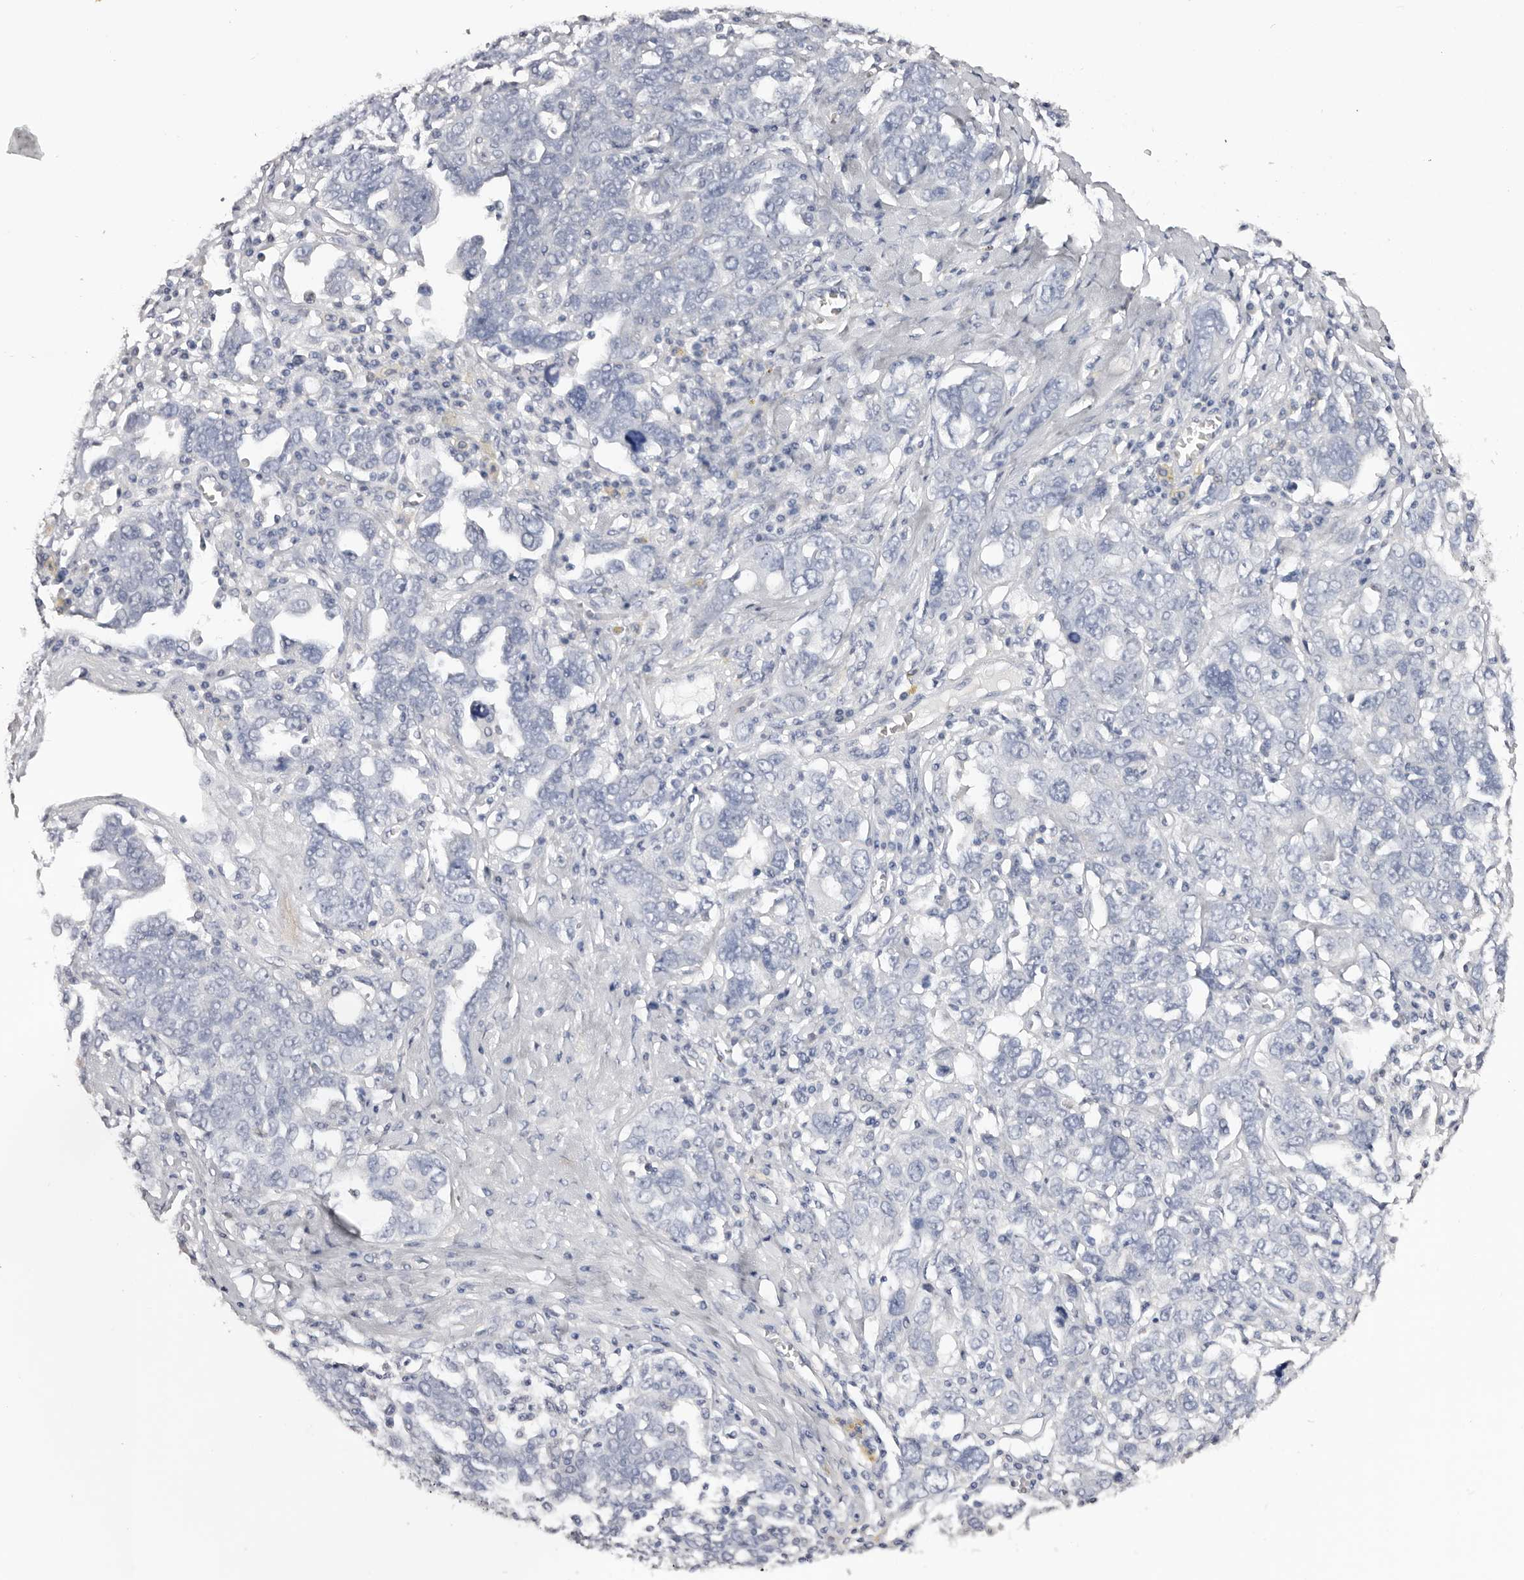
{"staining": {"intensity": "negative", "quantity": "none", "location": "none"}, "tissue": "ovarian cancer", "cell_type": "Tumor cells", "image_type": "cancer", "snomed": [{"axis": "morphology", "description": "Carcinoma, endometroid"}, {"axis": "topography", "description": "Ovary"}], "caption": "High power microscopy image of an immunohistochemistry (IHC) histopathology image of ovarian endometroid carcinoma, revealing no significant positivity in tumor cells.", "gene": "AKNAD1", "patient": {"sex": "female", "age": 62}}